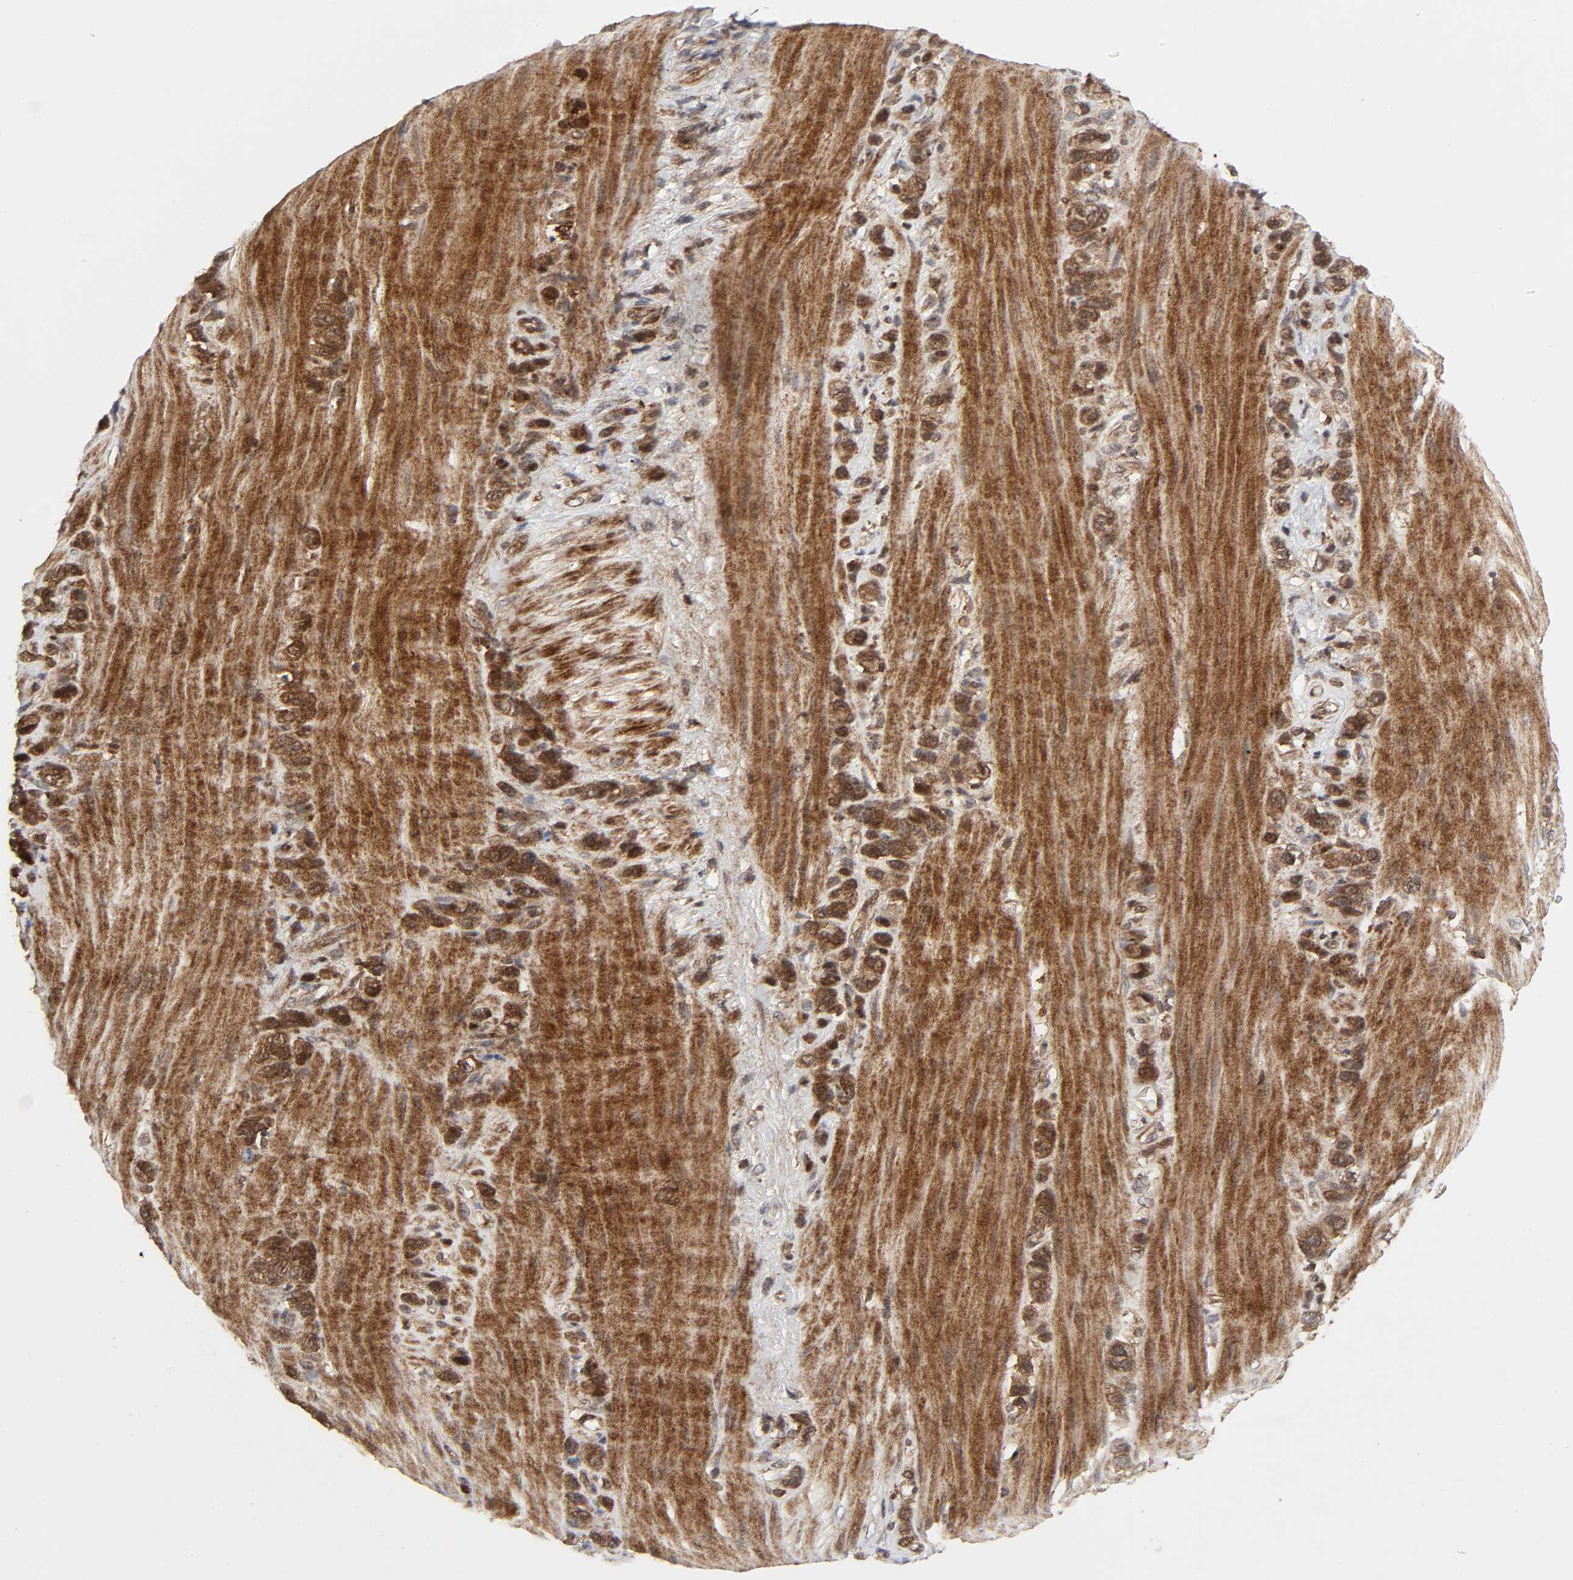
{"staining": {"intensity": "moderate", "quantity": ">75%", "location": "cytoplasmic/membranous,nuclear"}, "tissue": "stomach cancer", "cell_type": "Tumor cells", "image_type": "cancer", "snomed": [{"axis": "morphology", "description": "Normal tissue, NOS"}, {"axis": "morphology", "description": "Adenocarcinoma, NOS"}, {"axis": "morphology", "description": "Adenocarcinoma, High grade"}, {"axis": "topography", "description": "Stomach, upper"}, {"axis": "topography", "description": "Stomach"}], "caption": "Protein analysis of stomach cancer (adenocarcinoma (high-grade)) tissue demonstrates moderate cytoplasmic/membranous and nuclear staining in about >75% of tumor cells.", "gene": "CASP9", "patient": {"sex": "female", "age": 65}}